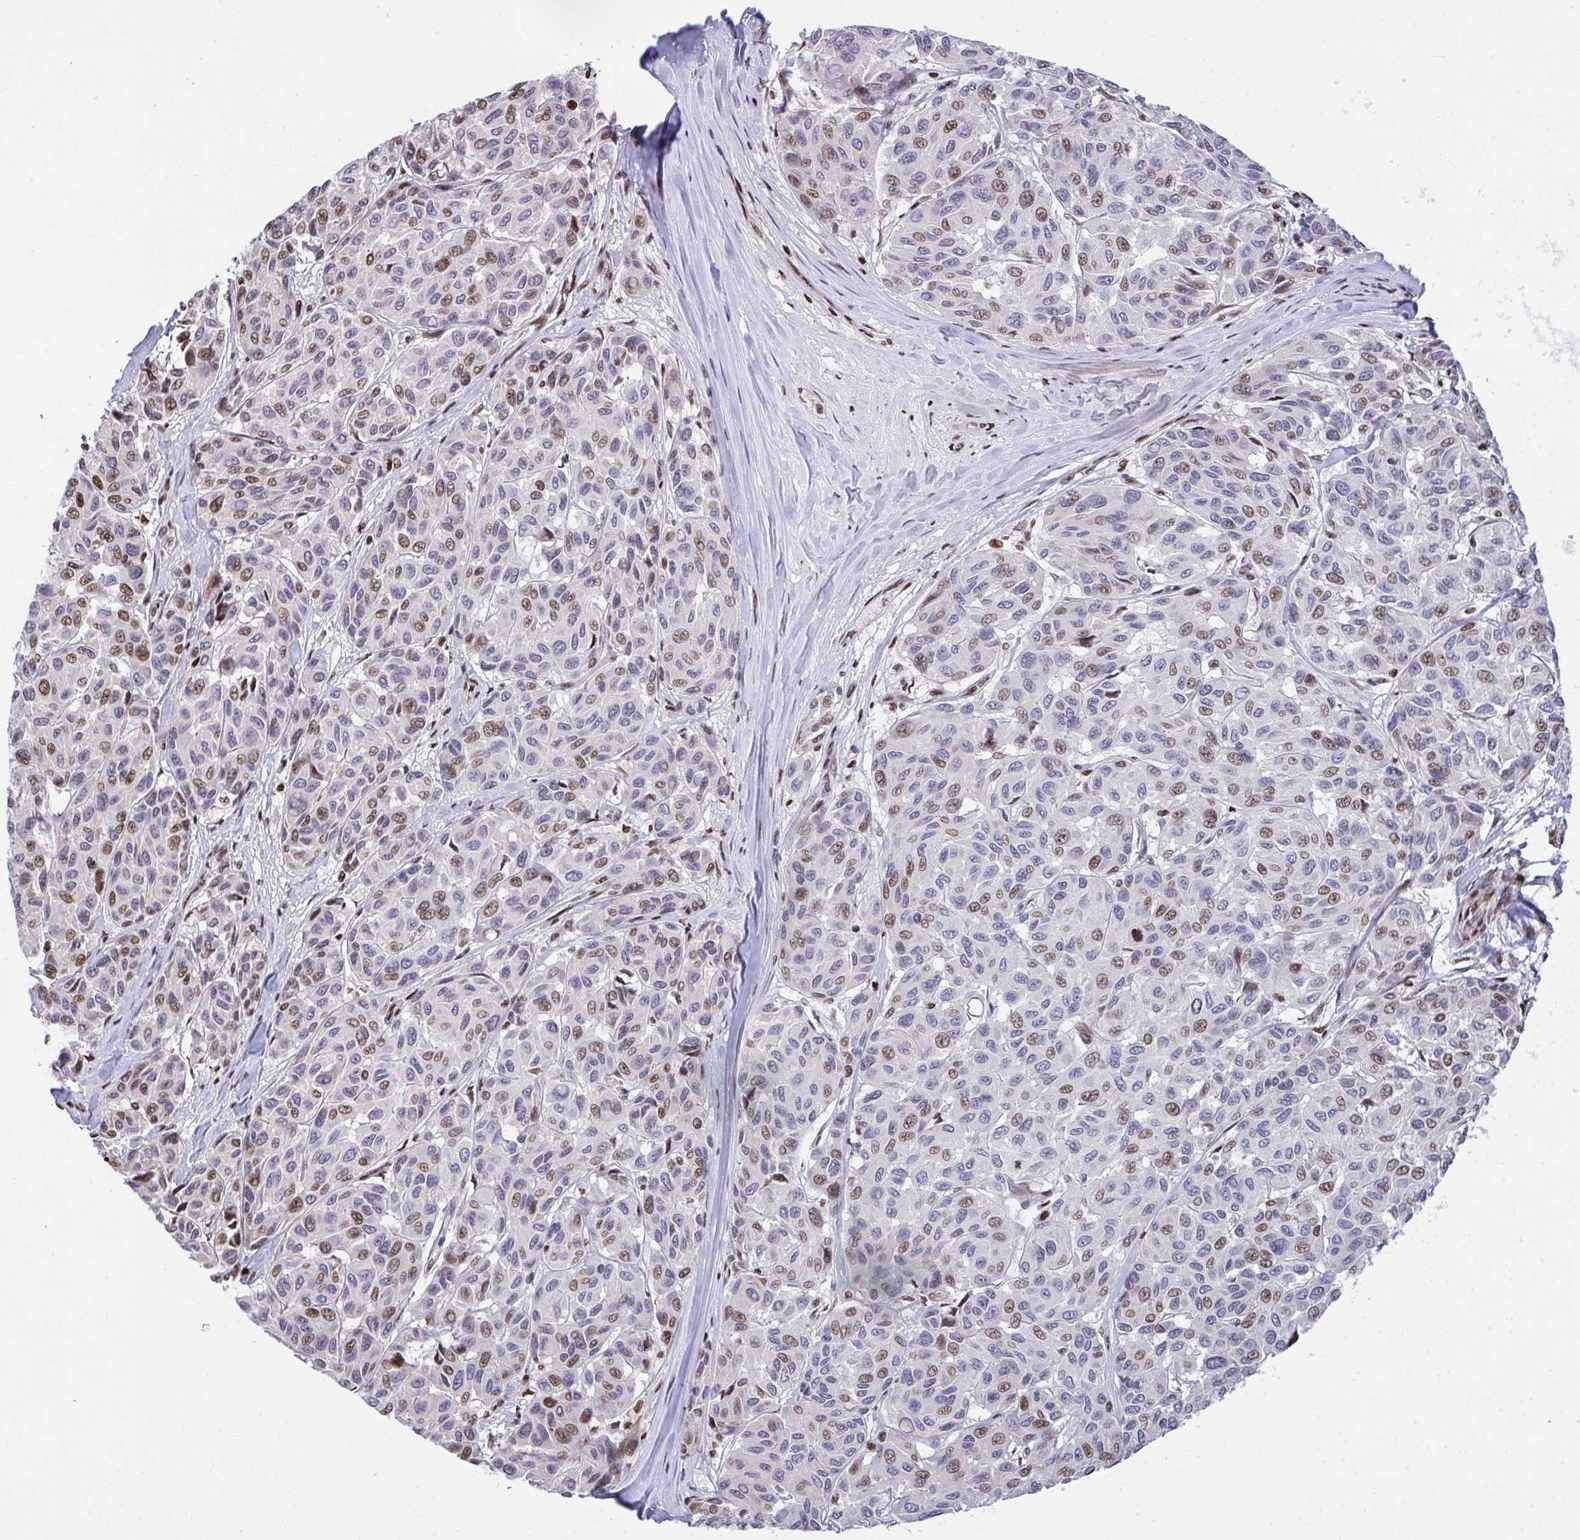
{"staining": {"intensity": "moderate", "quantity": "25%-75%", "location": "nuclear"}, "tissue": "melanoma", "cell_type": "Tumor cells", "image_type": "cancer", "snomed": [{"axis": "morphology", "description": "Malignant melanoma, NOS"}, {"axis": "topography", "description": "Skin"}], "caption": "Immunohistochemistry (IHC) (DAB (3,3'-diaminobenzidine)) staining of human melanoma displays moderate nuclear protein expression in approximately 25%-75% of tumor cells. Immunohistochemistry stains the protein of interest in brown and the nuclei are stained blue.", "gene": "RAPGEF5", "patient": {"sex": "female", "age": 66}}